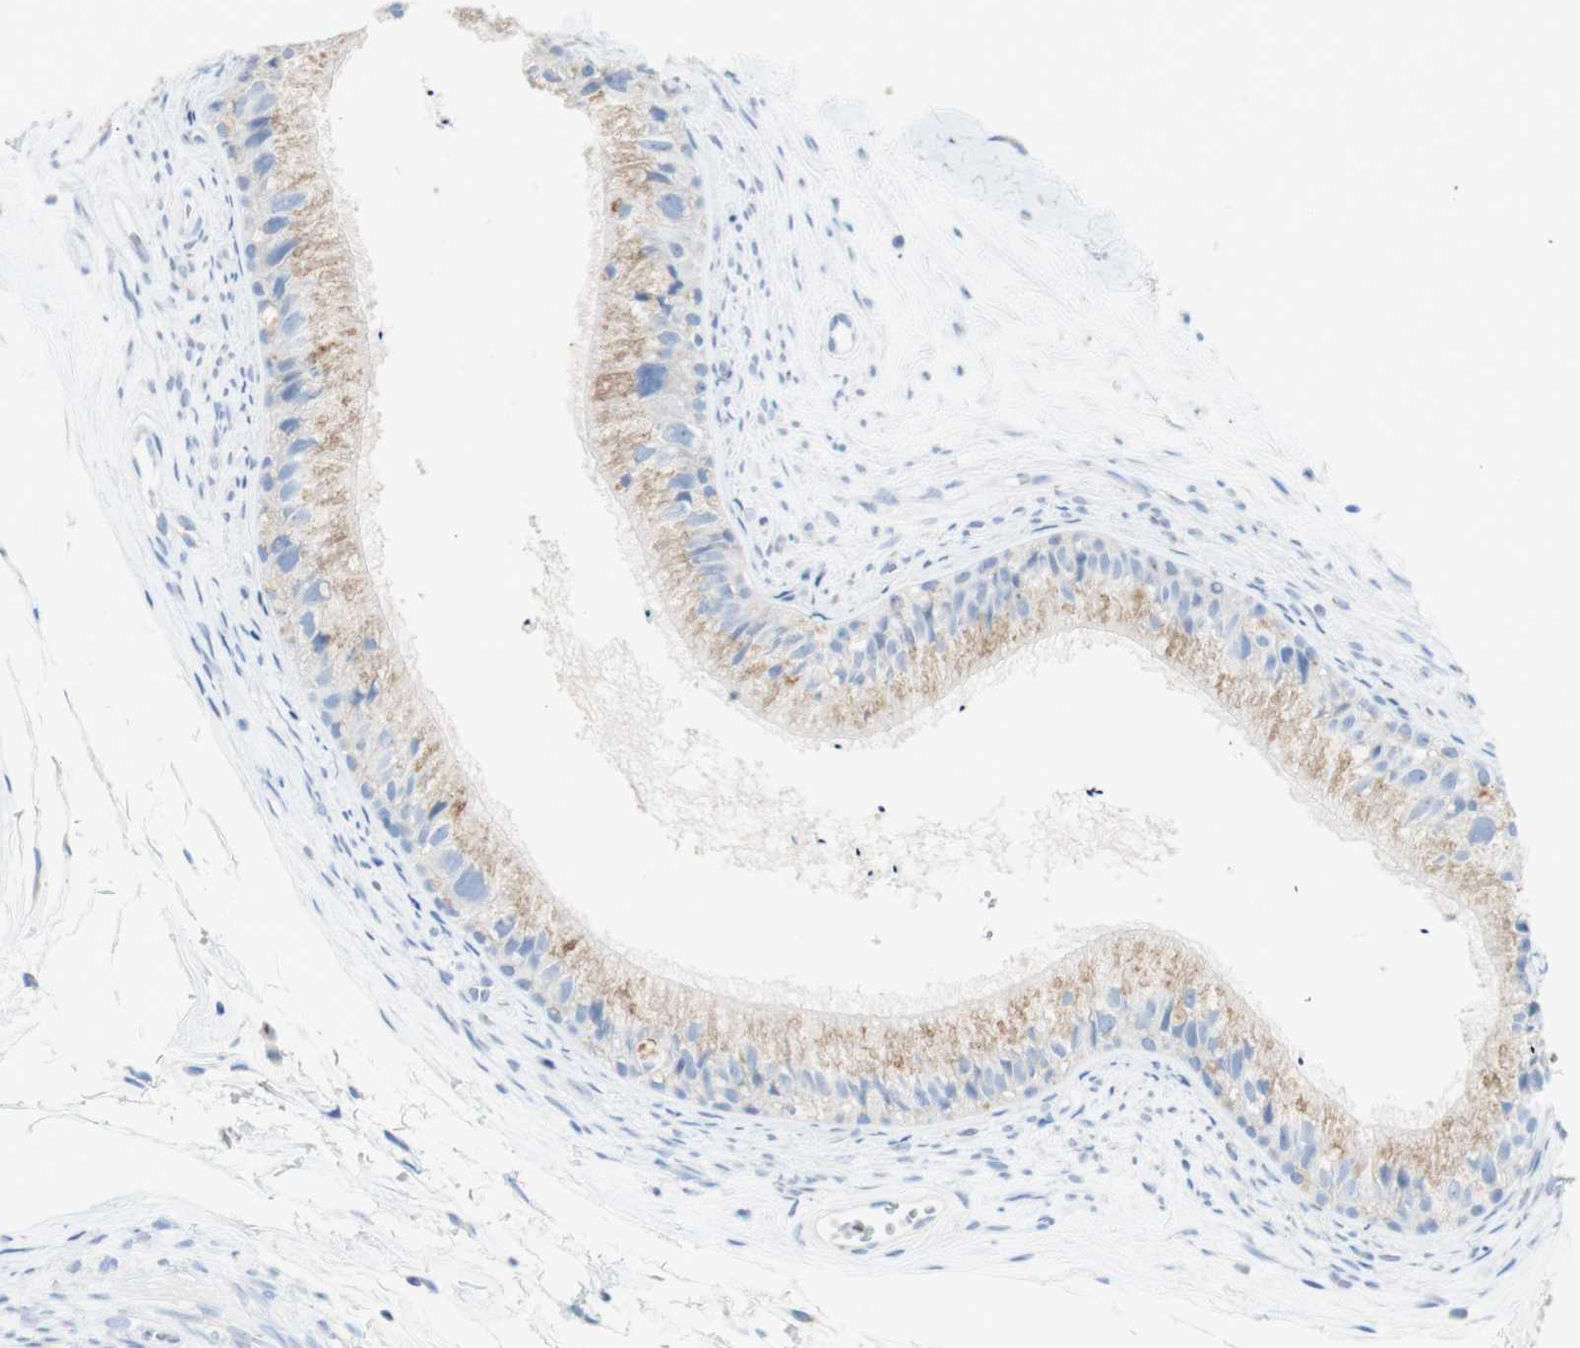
{"staining": {"intensity": "moderate", "quantity": ">75%", "location": "cytoplasmic/membranous"}, "tissue": "epididymis", "cell_type": "Glandular cells", "image_type": "normal", "snomed": [{"axis": "morphology", "description": "Normal tissue, NOS"}, {"axis": "topography", "description": "Epididymis"}], "caption": "Epididymis stained for a protein (brown) displays moderate cytoplasmic/membranous positive expression in approximately >75% of glandular cells.", "gene": "MANEA", "patient": {"sex": "male", "age": 56}}